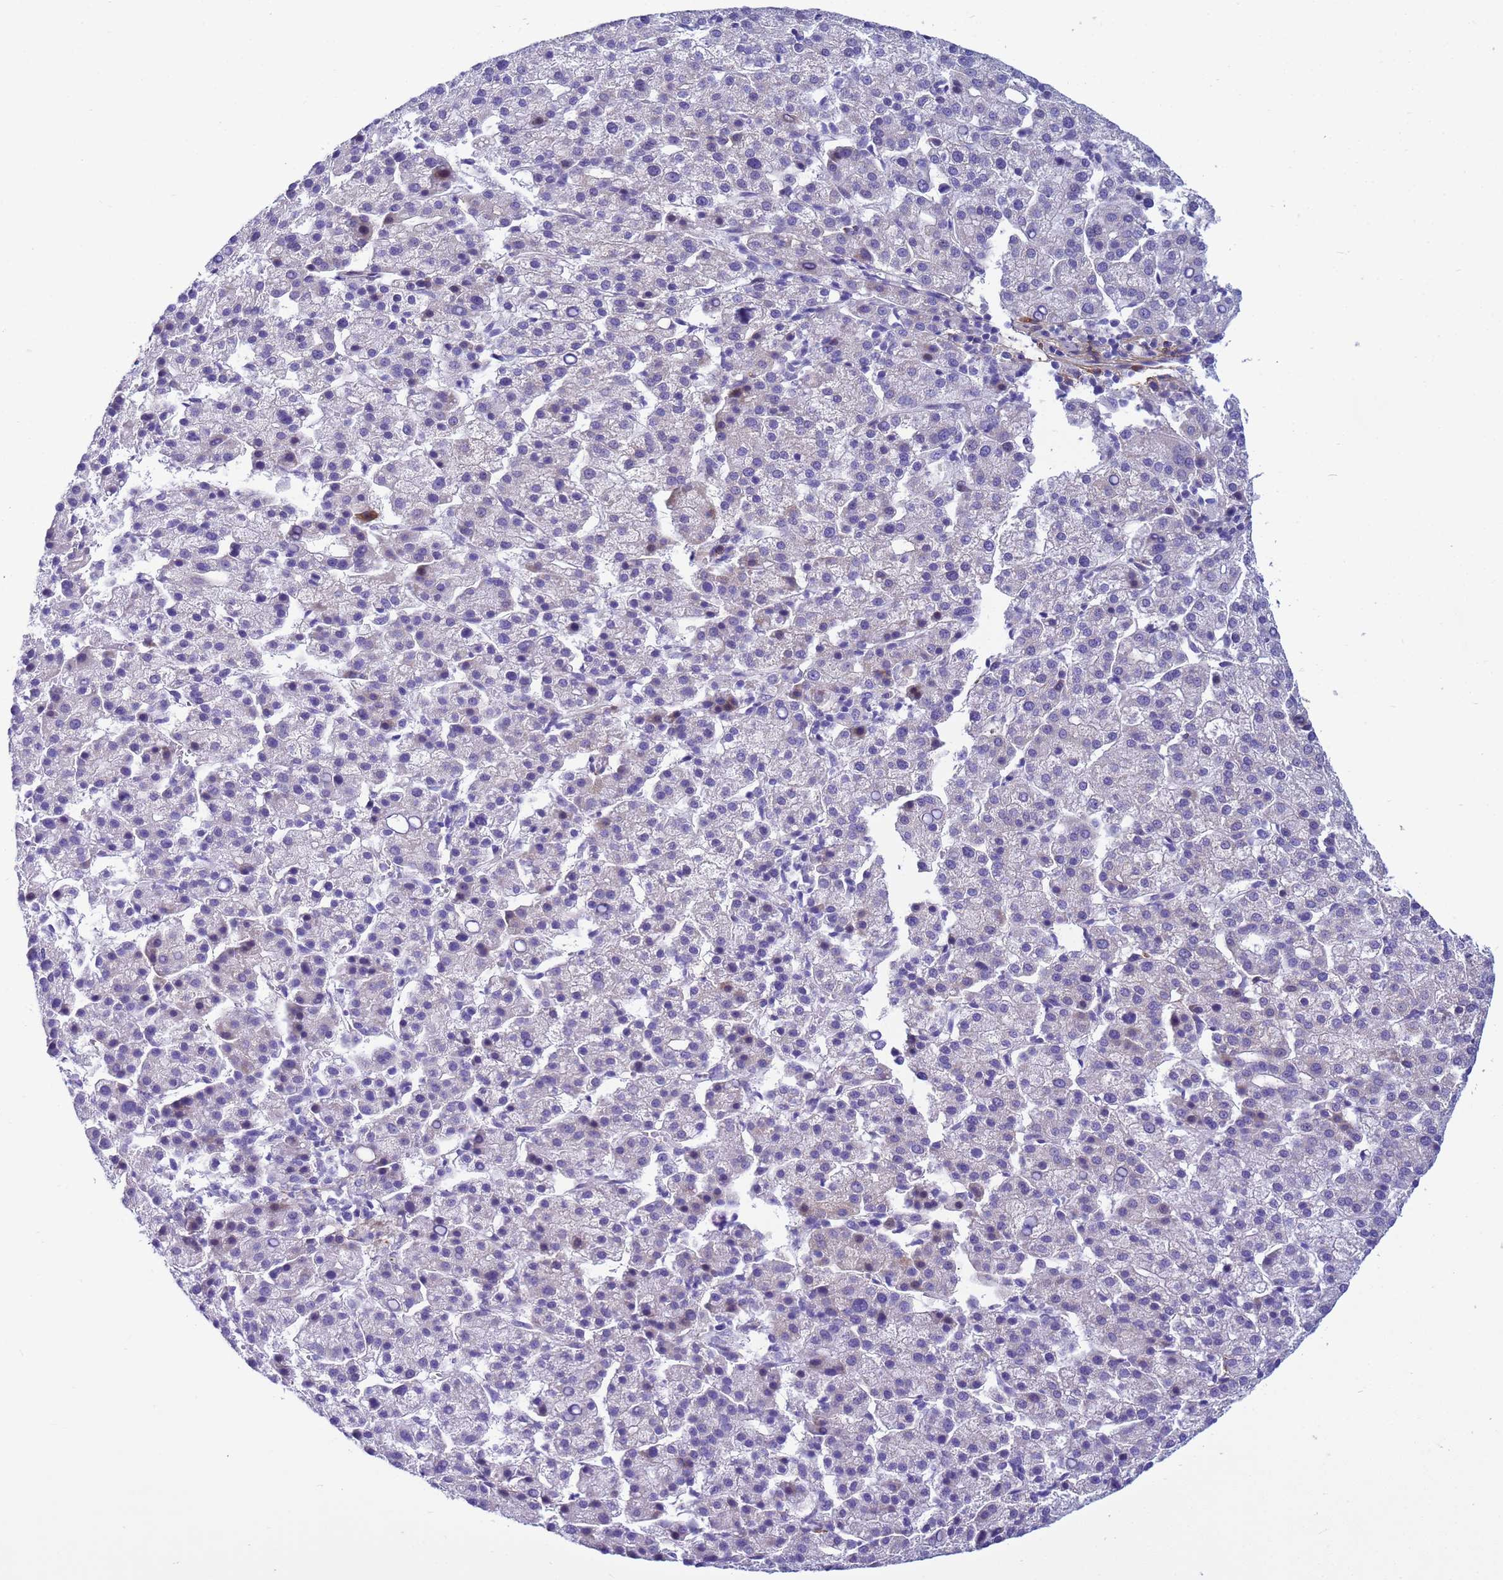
{"staining": {"intensity": "negative", "quantity": "none", "location": "none"}, "tissue": "liver cancer", "cell_type": "Tumor cells", "image_type": "cancer", "snomed": [{"axis": "morphology", "description": "Carcinoma, Hepatocellular, NOS"}, {"axis": "topography", "description": "Liver"}], "caption": "Liver cancer was stained to show a protein in brown. There is no significant positivity in tumor cells.", "gene": "P2RX7", "patient": {"sex": "female", "age": 58}}